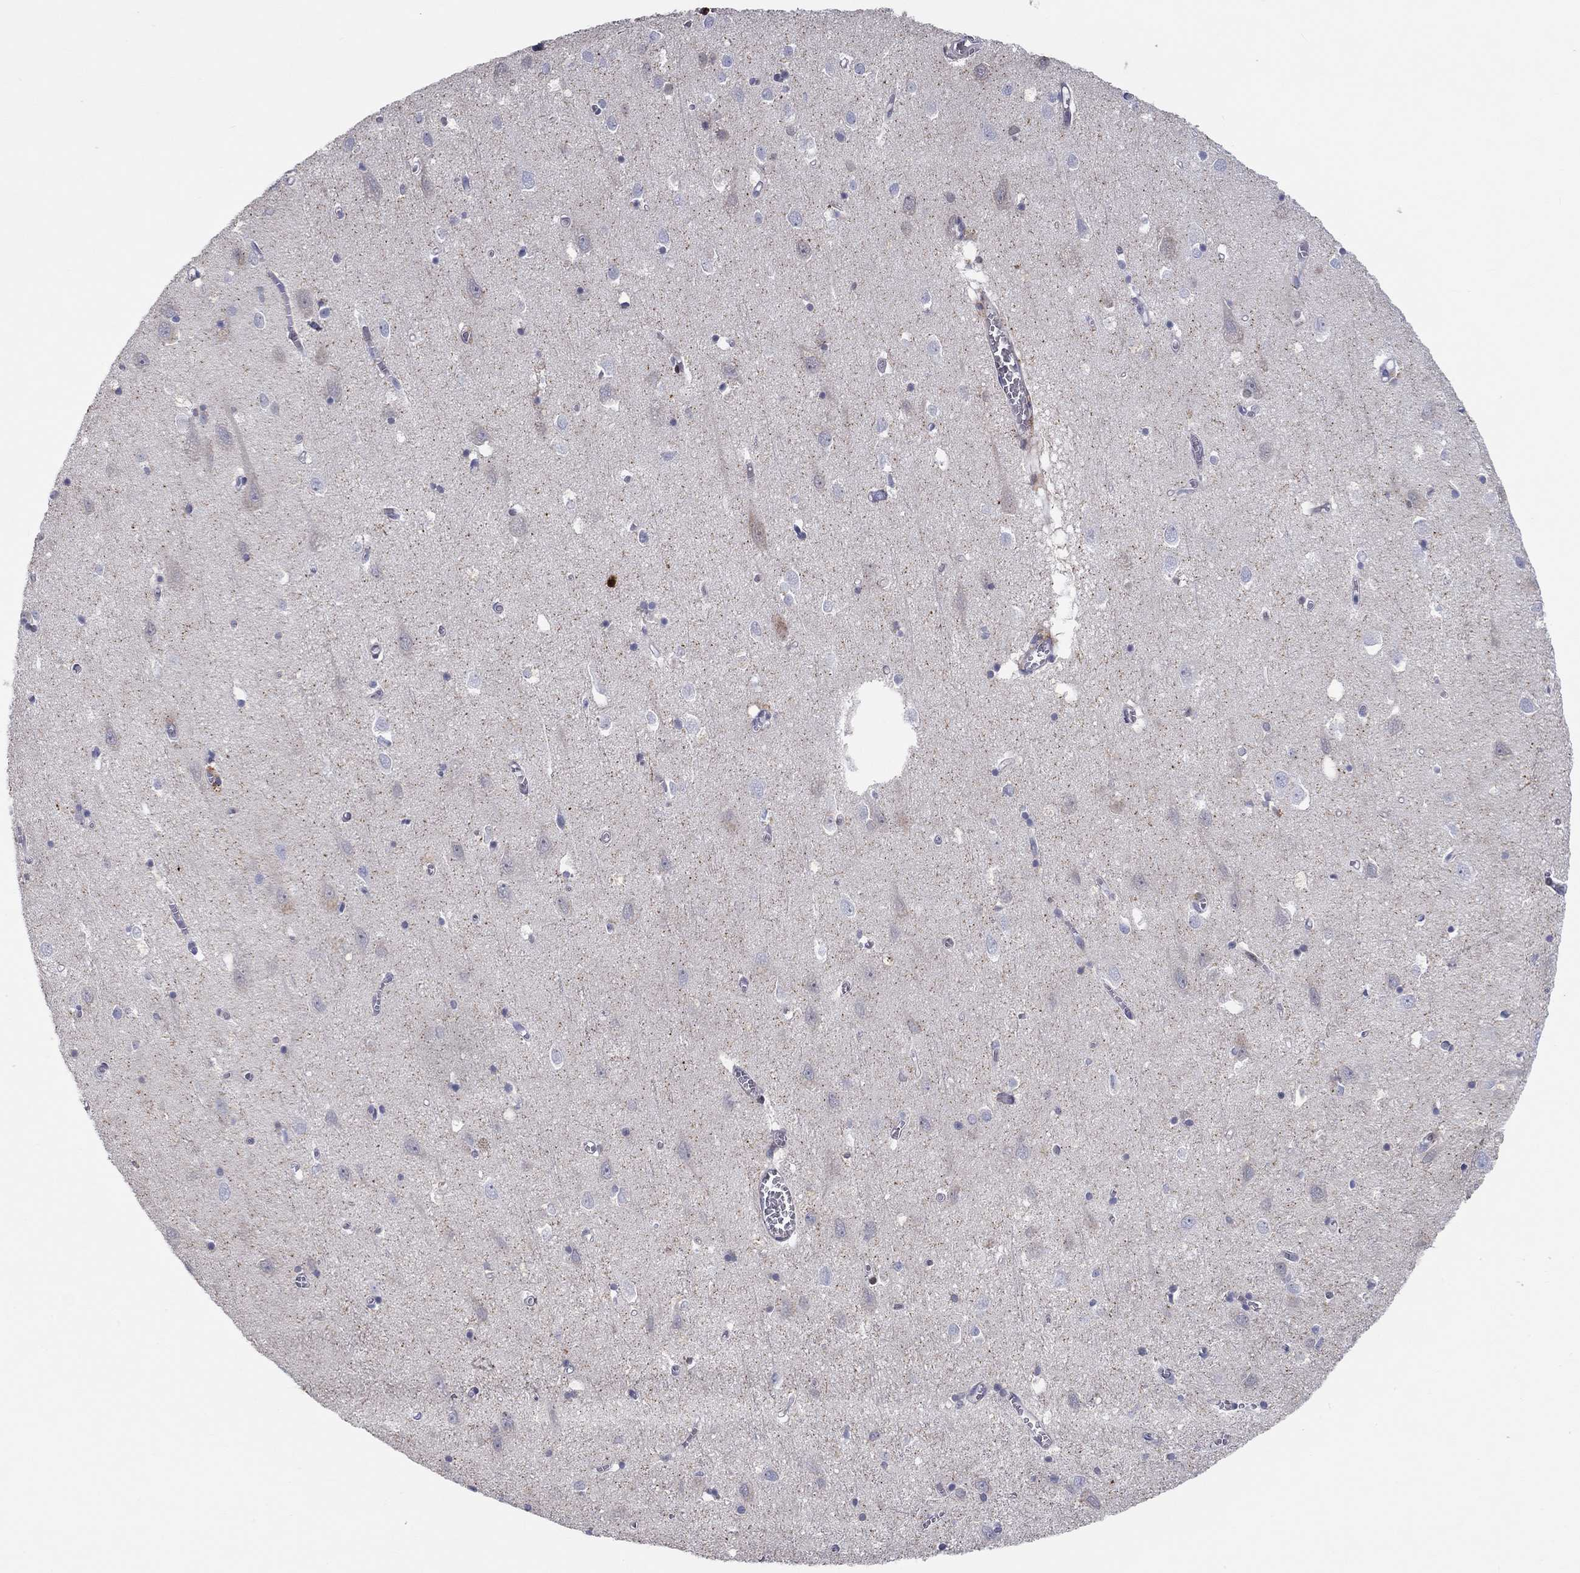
{"staining": {"intensity": "negative", "quantity": "none", "location": "none"}, "tissue": "cerebral cortex", "cell_type": "Endothelial cells", "image_type": "normal", "snomed": [{"axis": "morphology", "description": "Normal tissue, NOS"}, {"axis": "topography", "description": "Cerebral cortex"}], "caption": "Human cerebral cortex stained for a protein using immunohistochemistry (IHC) exhibits no expression in endothelial cells.", "gene": "ARHGAP36", "patient": {"sex": "male", "age": 70}}